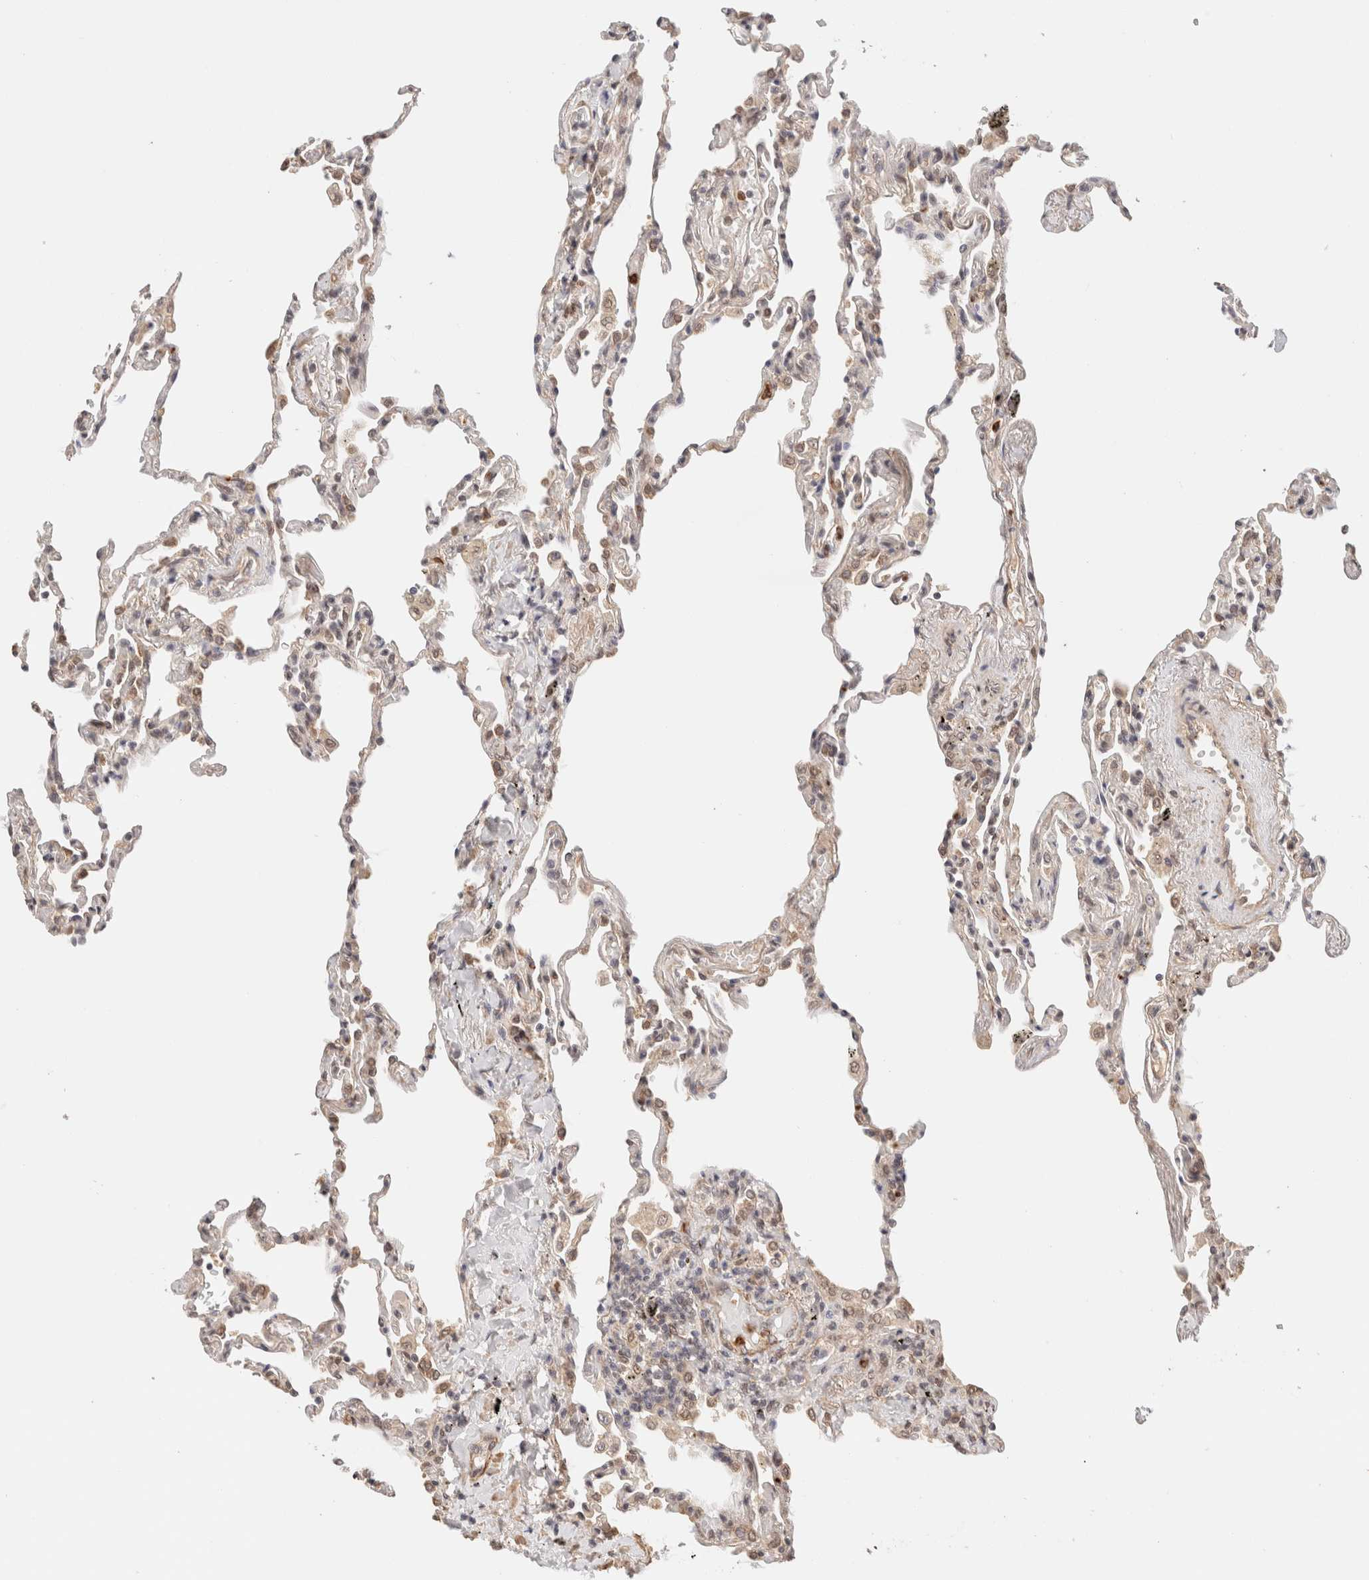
{"staining": {"intensity": "moderate", "quantity": "<25%", "location": "cytoplasmic/membranous,nuclear"}, "tissue": "lung", "cell_type": "Alveolar cells", "image_type": "normal", "snomed": [{"axis": "morphology", "description": "Normal tissue, NOS"}, {"axis": "topography", "description": "Lung"}], "caption": "This histopathology image demonstrates immunohistochemistry staining of unremarkable human lung, with low moderate cytoplasmic/membranous,nuclear positivity in about <25% of alveolar cells.", "gene": "BRPF3", "patient": {"sex": "male", "age": 59}}